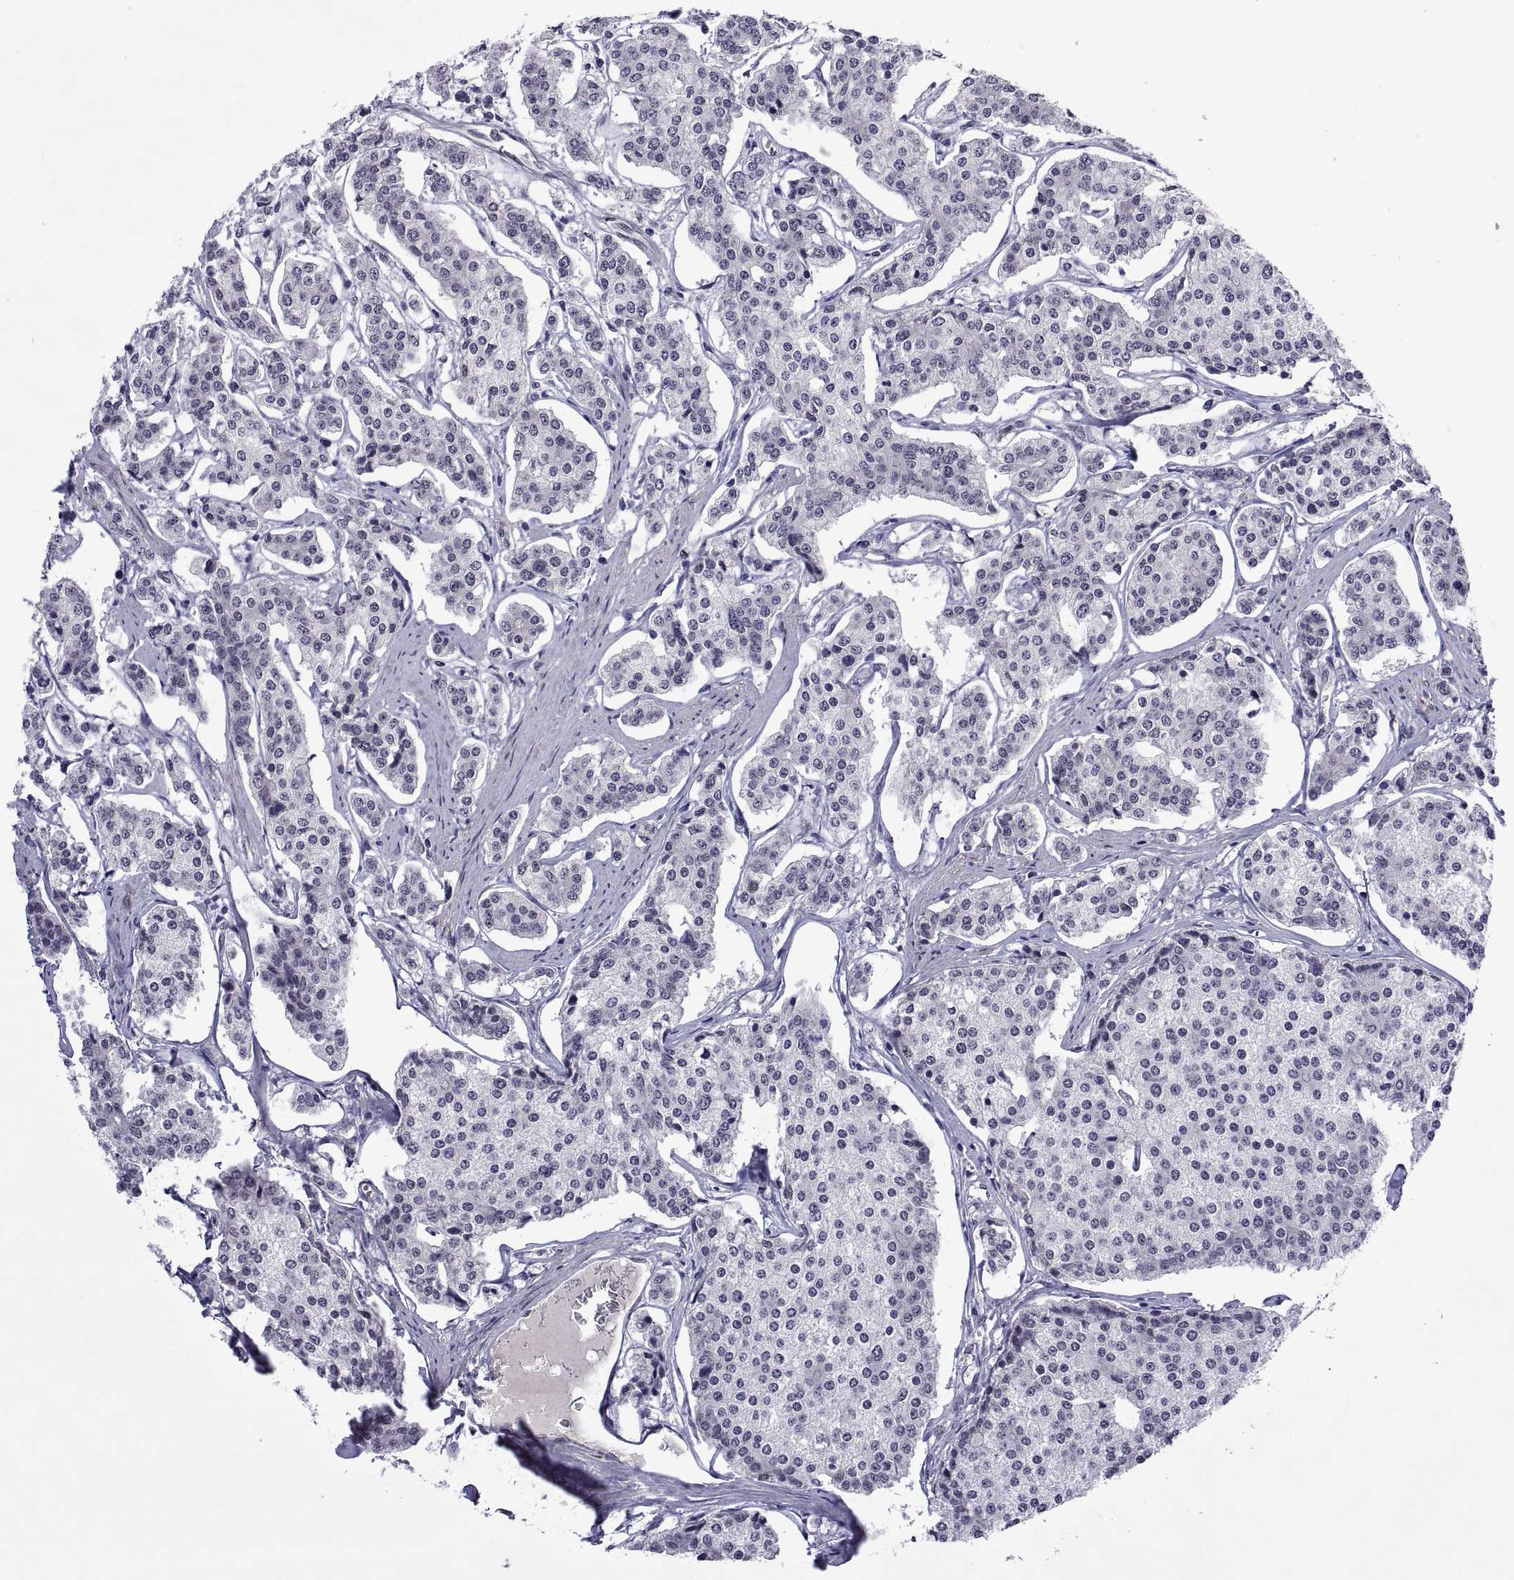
{"staining": {"intensity": "negative", "quantity": "none", "location": "none"}, "tissue": "carcinoid", "cell_type": "Tumor cells", "image_type": "cancer", "snomed": [{"axis": "morphology", "description": "Carcinoid, malignant, NOS"}, {"axis": "topography", "description": "Small intestine"}], "caption": "Carcinoid stained for a protein using immunohistochemistry demonstrates no staining tumor cells.", "gene": "NR4A1", "patient": {"sex": "female", "age": 65}}